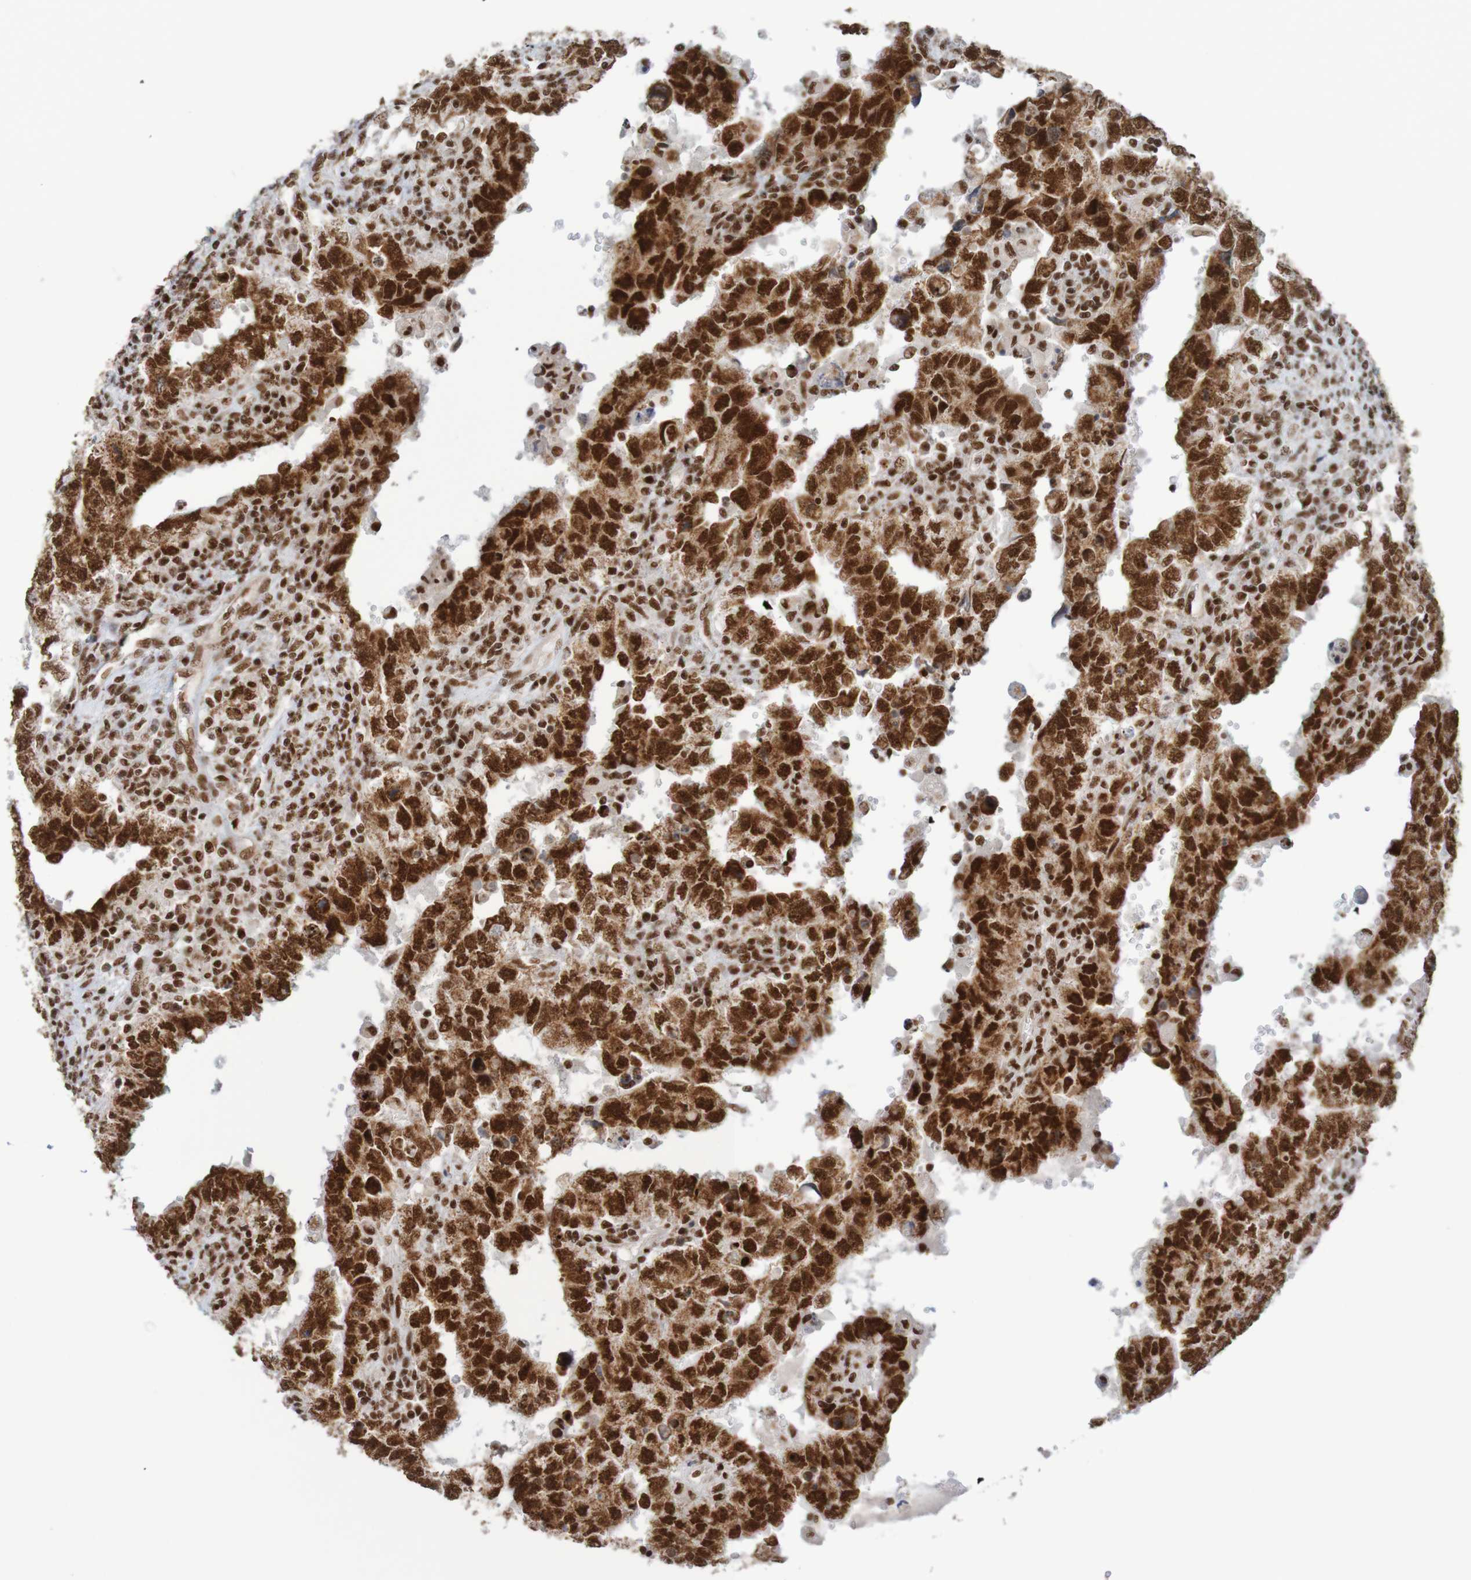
{"staining": {"intensity": "strong", "quantity": ">75%", "location": "nuclear"}, "tissue": "testis cancer", "cell_type": "Tumor cells", "image_type": "cancer", "snomed": [{"axis": "morphology", "description": "Carcinoma, Embryonal, NOS"}, {"axis": "topography", "description": "Testis"}], "caption": "A photomicrograph of testis embryonal carcinoma stained for a protein exhibits strong nuclear brown staining in tumor cells.", "gene": "THRAP3", "patient": {"sex": "male", "age": 26}}